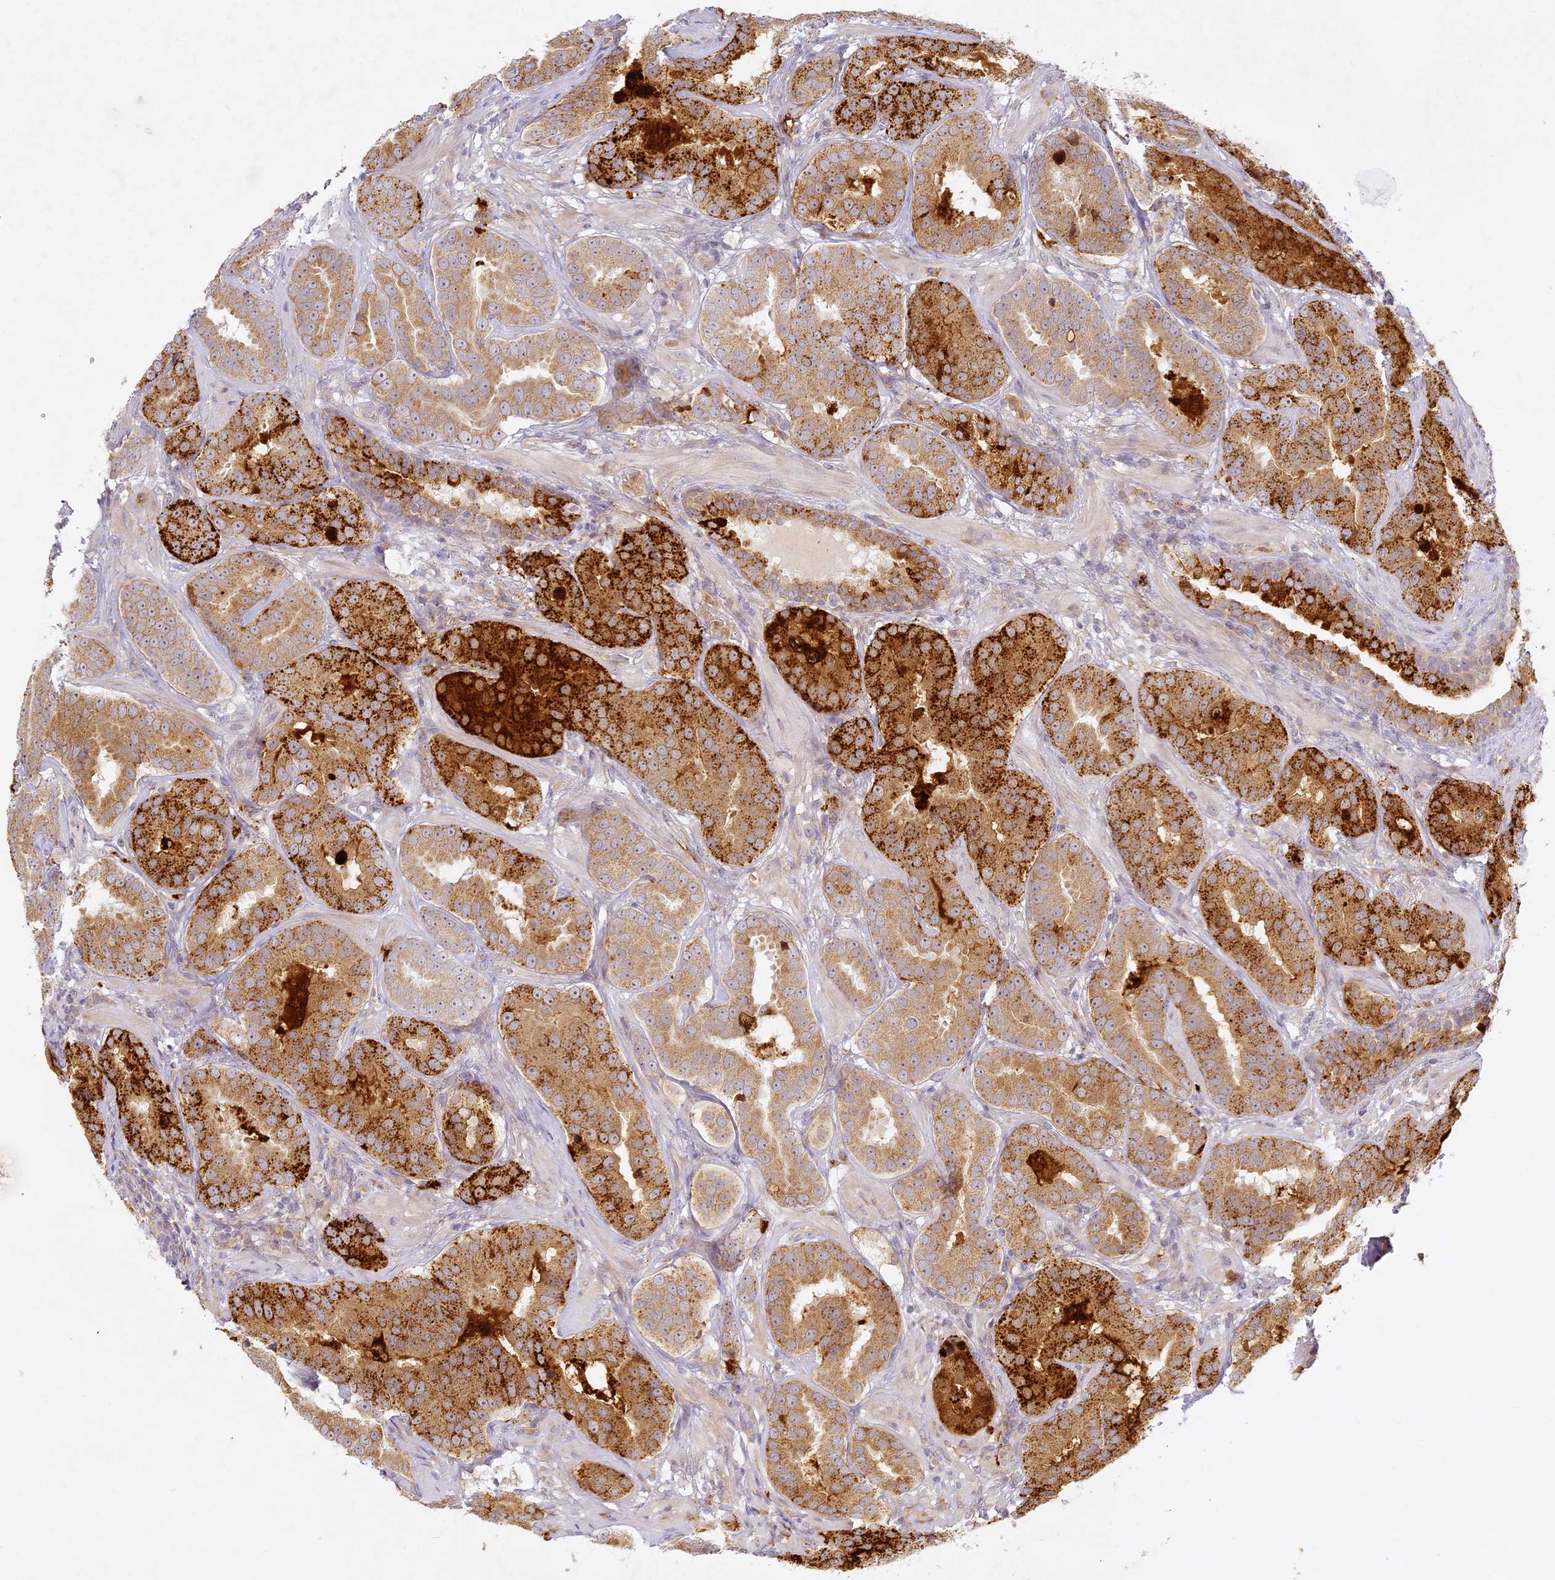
{"staining": {"intensity": "strong", "quantity": "25%-75%", "location": "cytoplasmic/membranous"}, "tissue": "prostate cancer", "cell_type": "Tumor cells", "image_type": "cancer", "snomed": [{"axis": "morphology", "description": "Adenocarcinoma, Low grade"}, {"axis": "topography", "description": "Prostate"}], "caption": "Strong cytoplasmic/membranous positivity is present in about 25%-75% of tumor cells in prostate cancer.", "gene": "SLC30A5", "patient": {"sex": "male", "age": 59}}